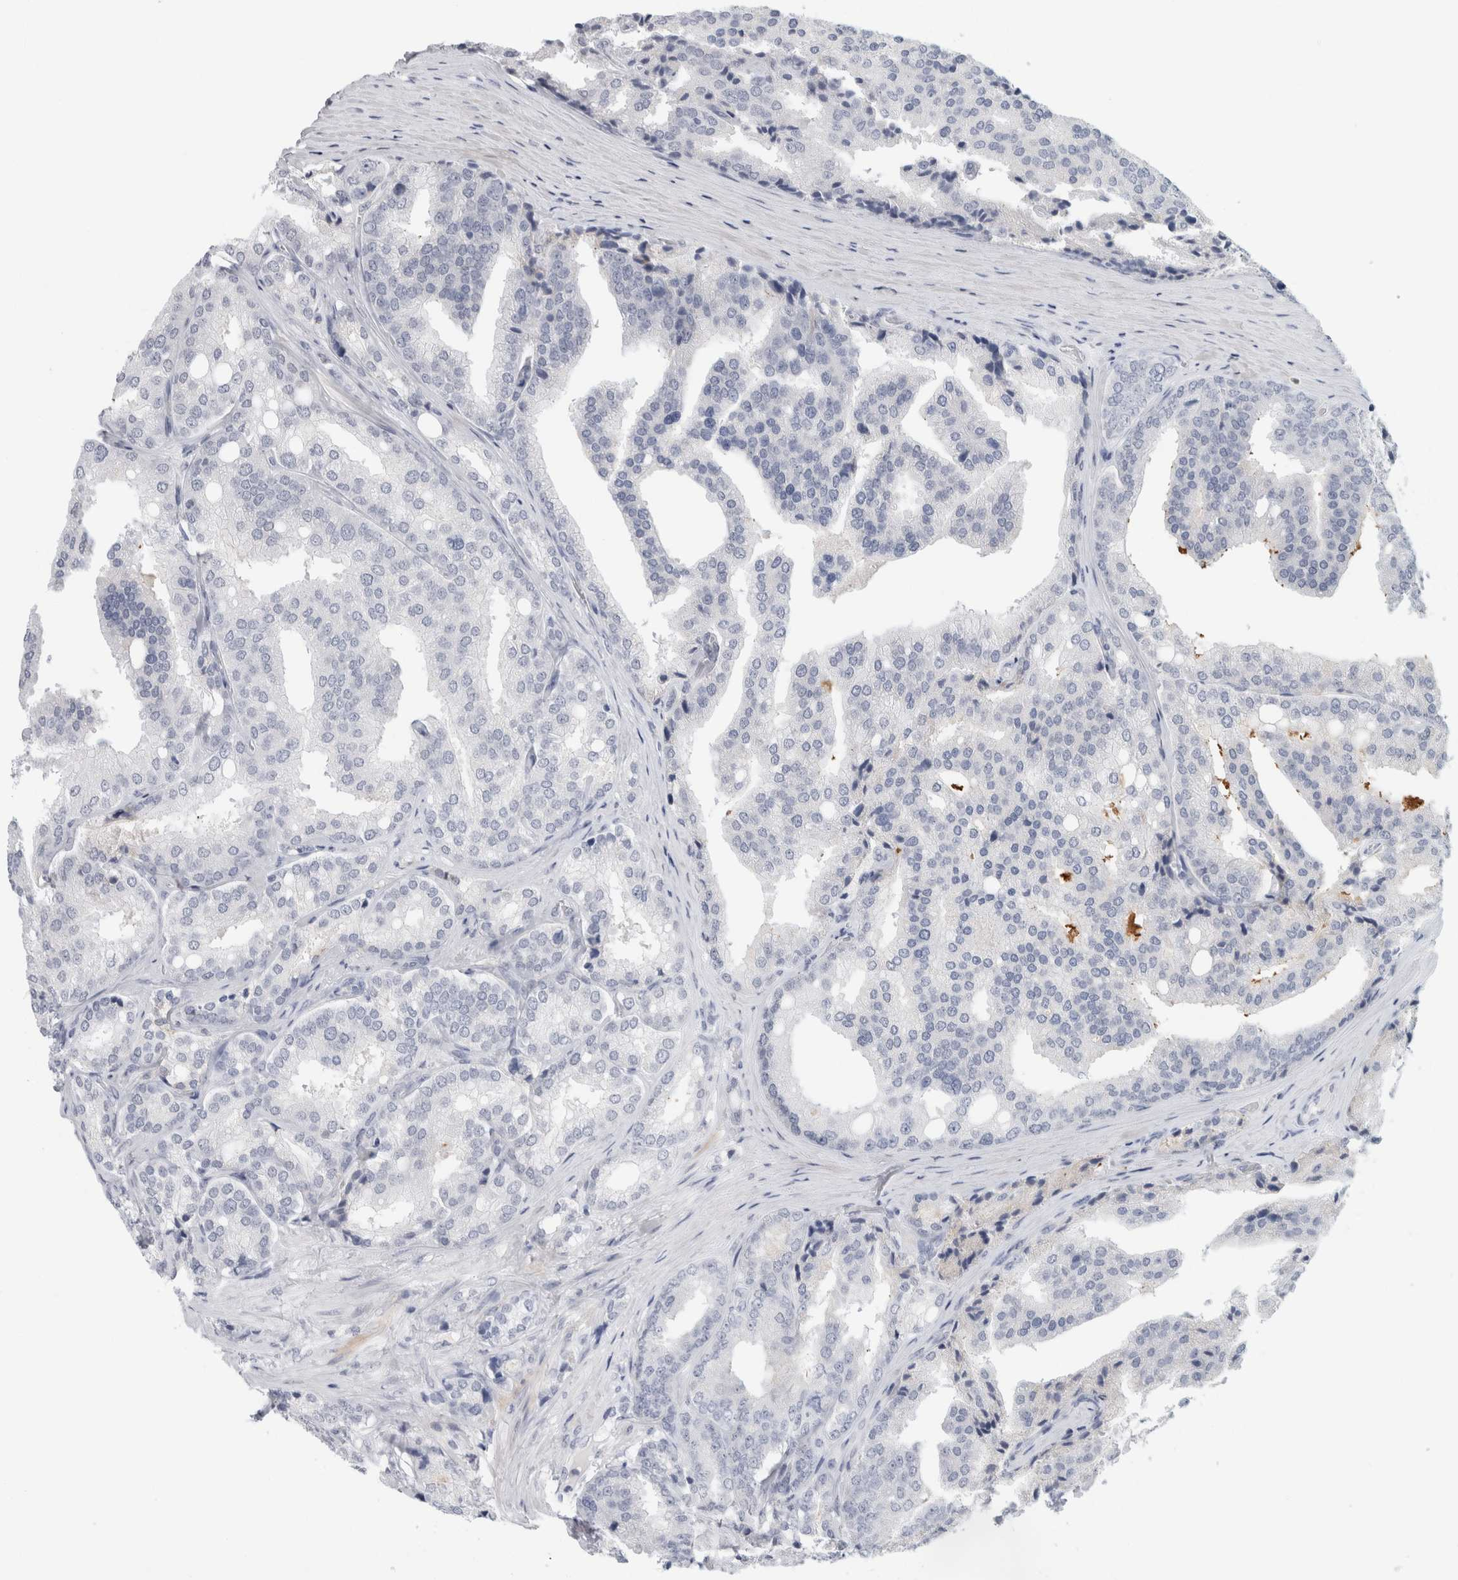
{"staining": {"intensity": "negative", "quantity": "none", "location": "none"}, "tissue": "prostate cancer", "cell_type": "Tumor cells", "image_type": "cancer", "snomed": [{"axis": "morphology", "description": "Adenocarcinoma, High grade"}, {"axis": "topography", "description": "Prostate"}], "caption": "A micrograph of human adenocarcinoma (high-grade) (prostate) is negative for staining in tumor cells. Nuclei are stained in blue.", "gene": "NIPA1", "patient": {"sex": "male", "age": 50}}